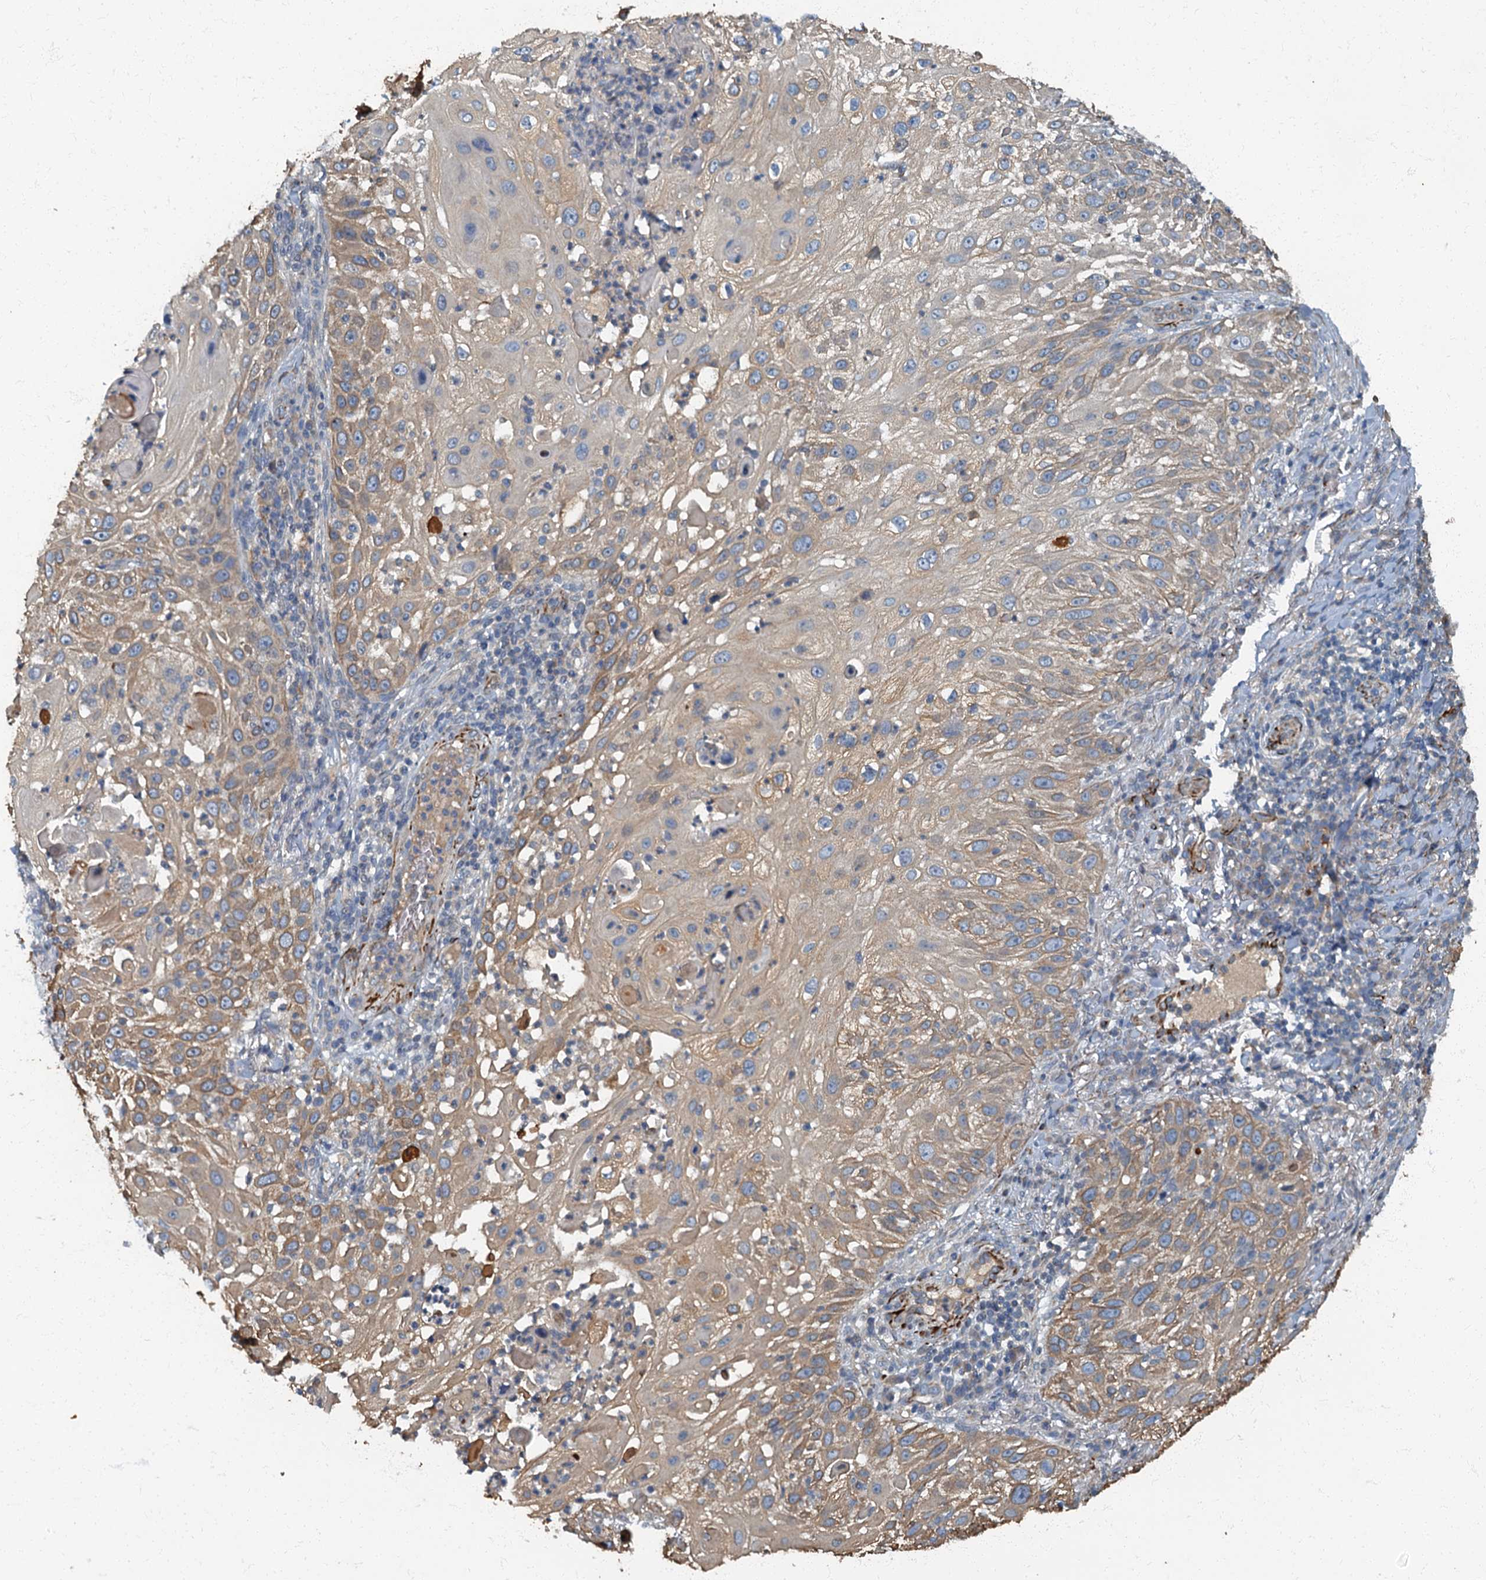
{"staining": {"intensity": "moderate", "quantity": ">75%", "location": "cytoplasmic/membranous"}, "tissue": "skin cancer", "cell_type": "Tumor cells", "image_type": "cancer", "snomed": [{"axis": "morphology", "description": "Squamous cell carcinoma, NOS"}, {"axis": "topography", "description": "Skin"}], "caption": "Immunohistochemical staining of human skin cancer (squamous cell carcinoma) reveals medium levels of moderate cytoplasmic/membranous protein positivity in approximately >75% of tumor cells.", "gene": "ARL11", "patient": {"sex": "female", "age": 44}}